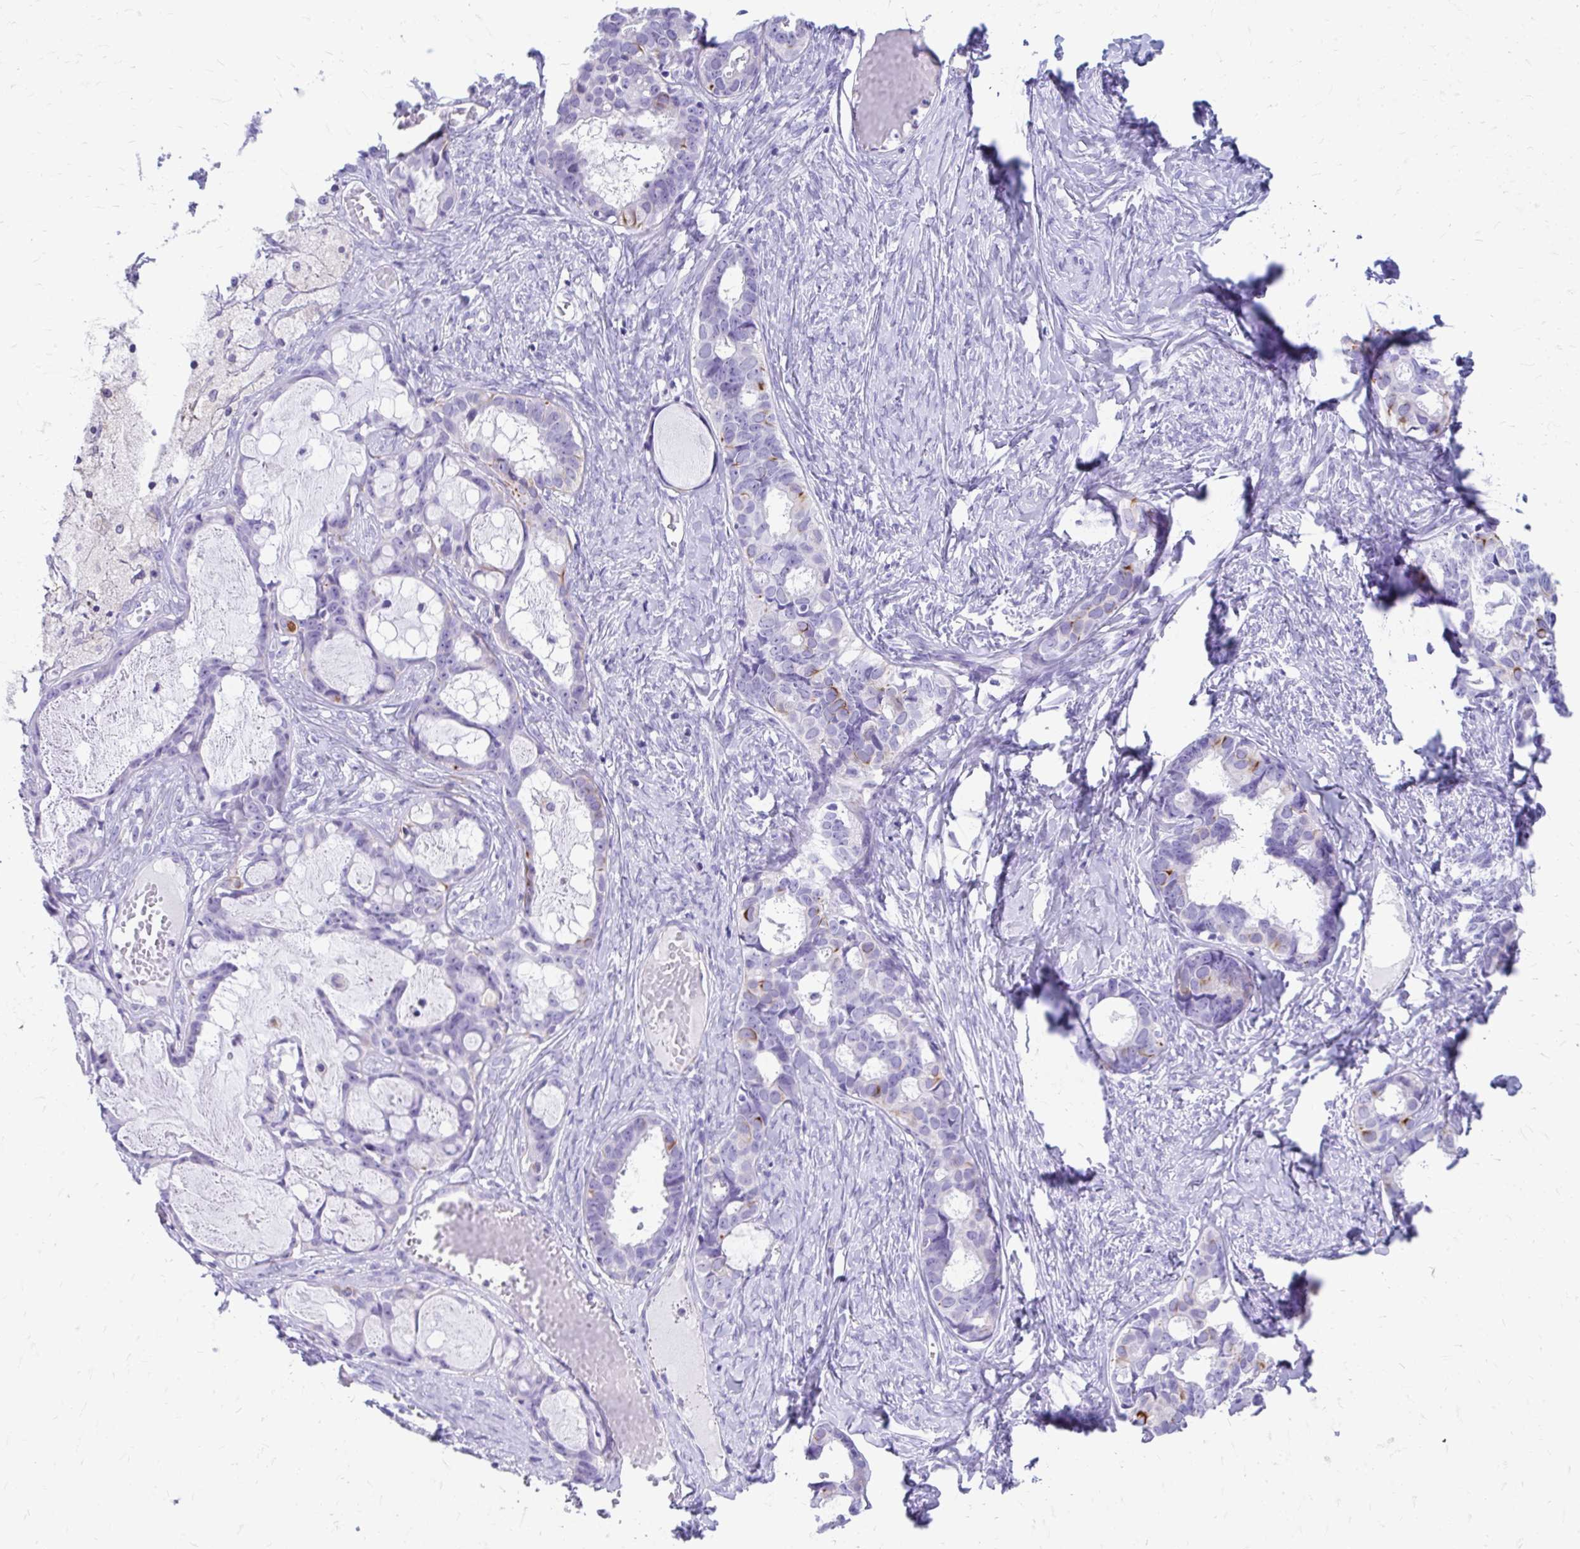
{"staining": {"intensity": "strong", "quantity": "<25%", "location": "cytoplasmic/membranous"}, "tissue": "ovarian cancer", "cell_type": "Tumor cells", "image_type": "cancer", "snomed": [{"axis": "morphology", "description": "Cystadenocarcinoma, serous, NOS"}, {"axis": "topography", "description": "Ovary"}], "caption": "Human ovarian serous cystadenocarcinoma stained with a brown dye reveals strong cytoplasmic/membranous positive staining in about <25% of tumor cells.", "gene": "ZNF699", "patient": {"sex": "female", "age": 69}}